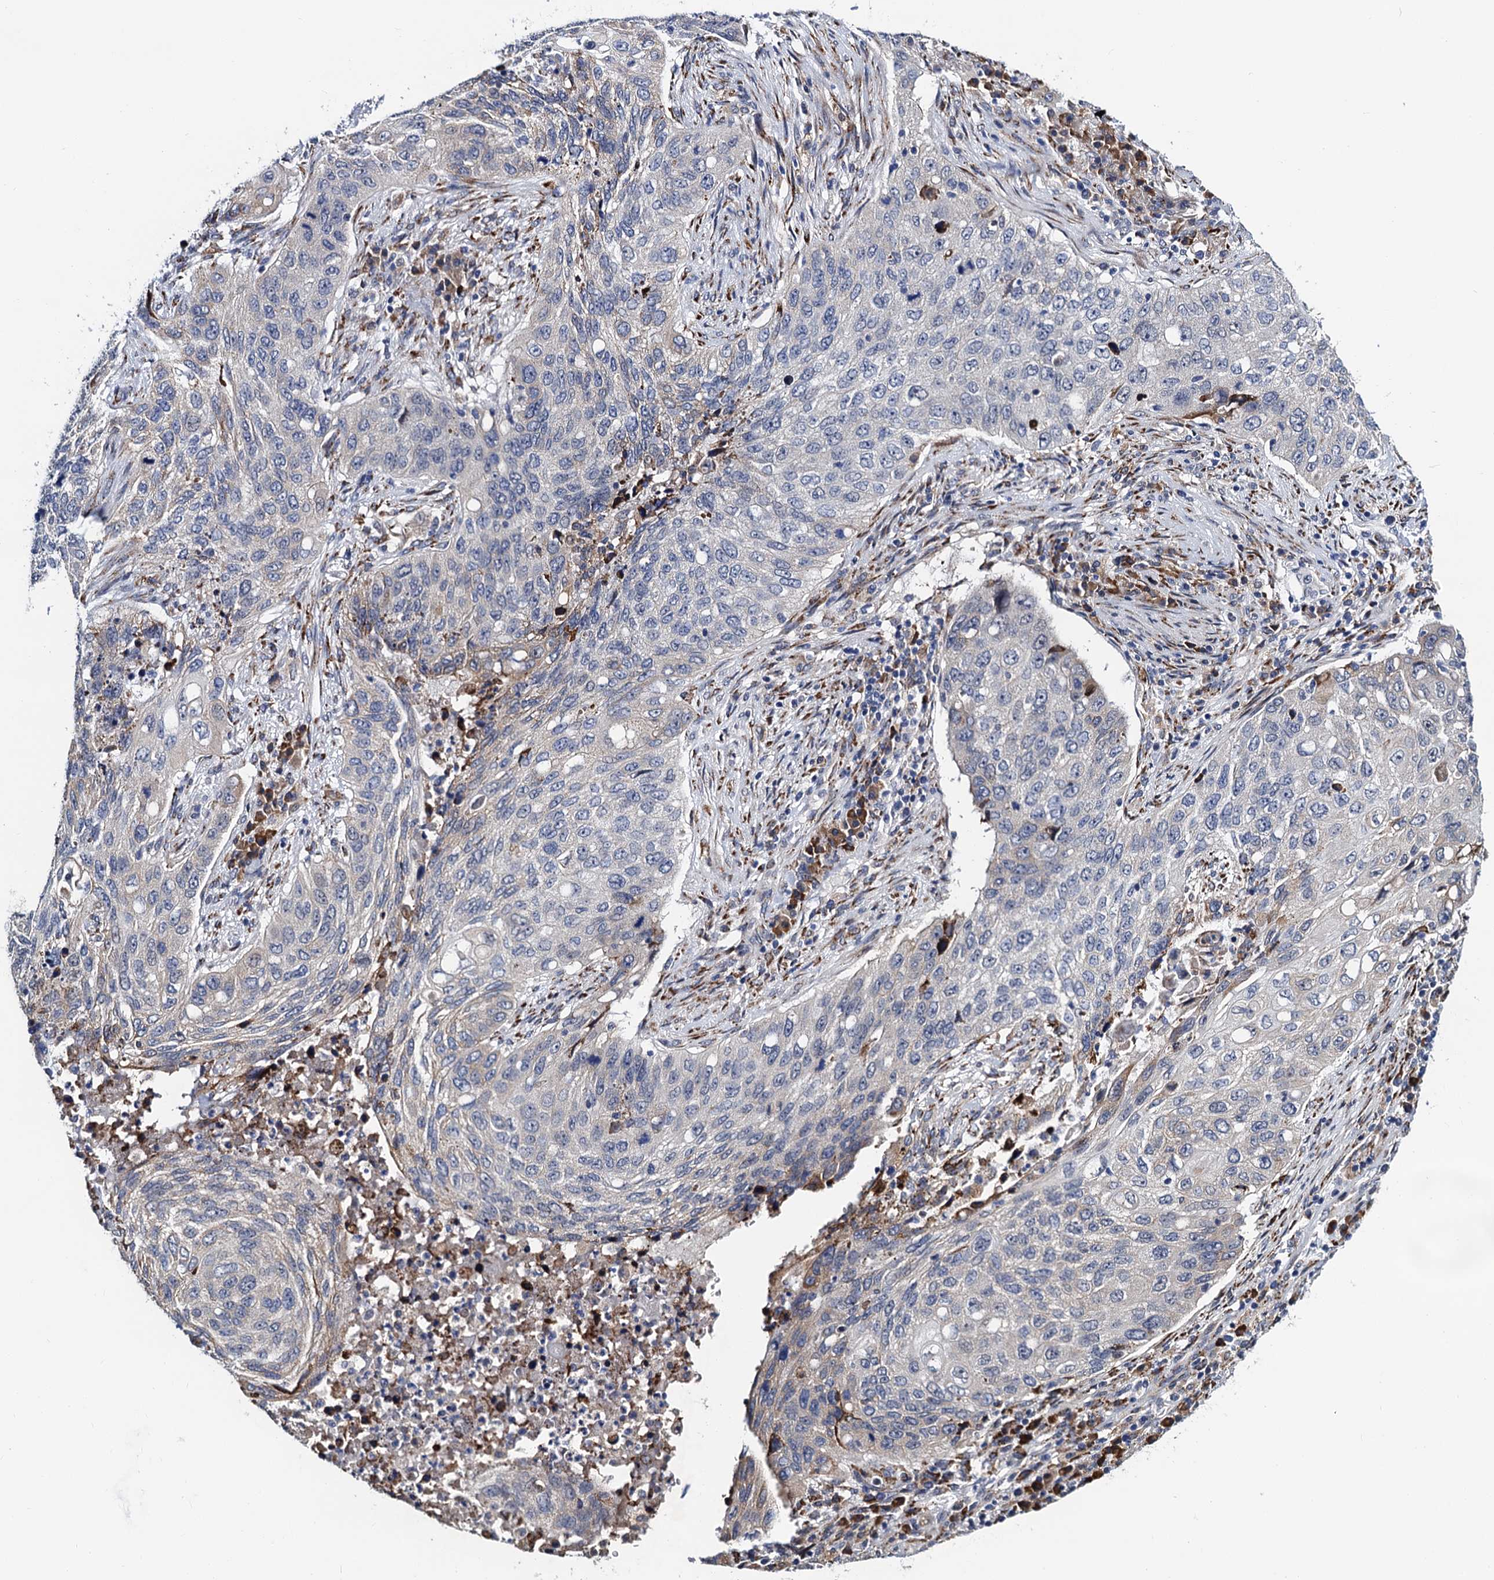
{"staining": {"intensity": "negative", "quantity": "none", "location": "none"}, "tissue": "lung cancer", "cell_type": "Tumor cells", "image_type": "cancer", "snomed": [{"axis": "morphology", "description": "Squamous cell carcinoma, NOS"}, {"axis": "topography", "description": "Lung"}], "caption": "This is a photomicrograph of immunohistochemistry (IHC) staining of lung cancer, which shows no expression in tumor cells.", "gene": "SLC7A10", "patient": {"sex": "female", "age": 63}}